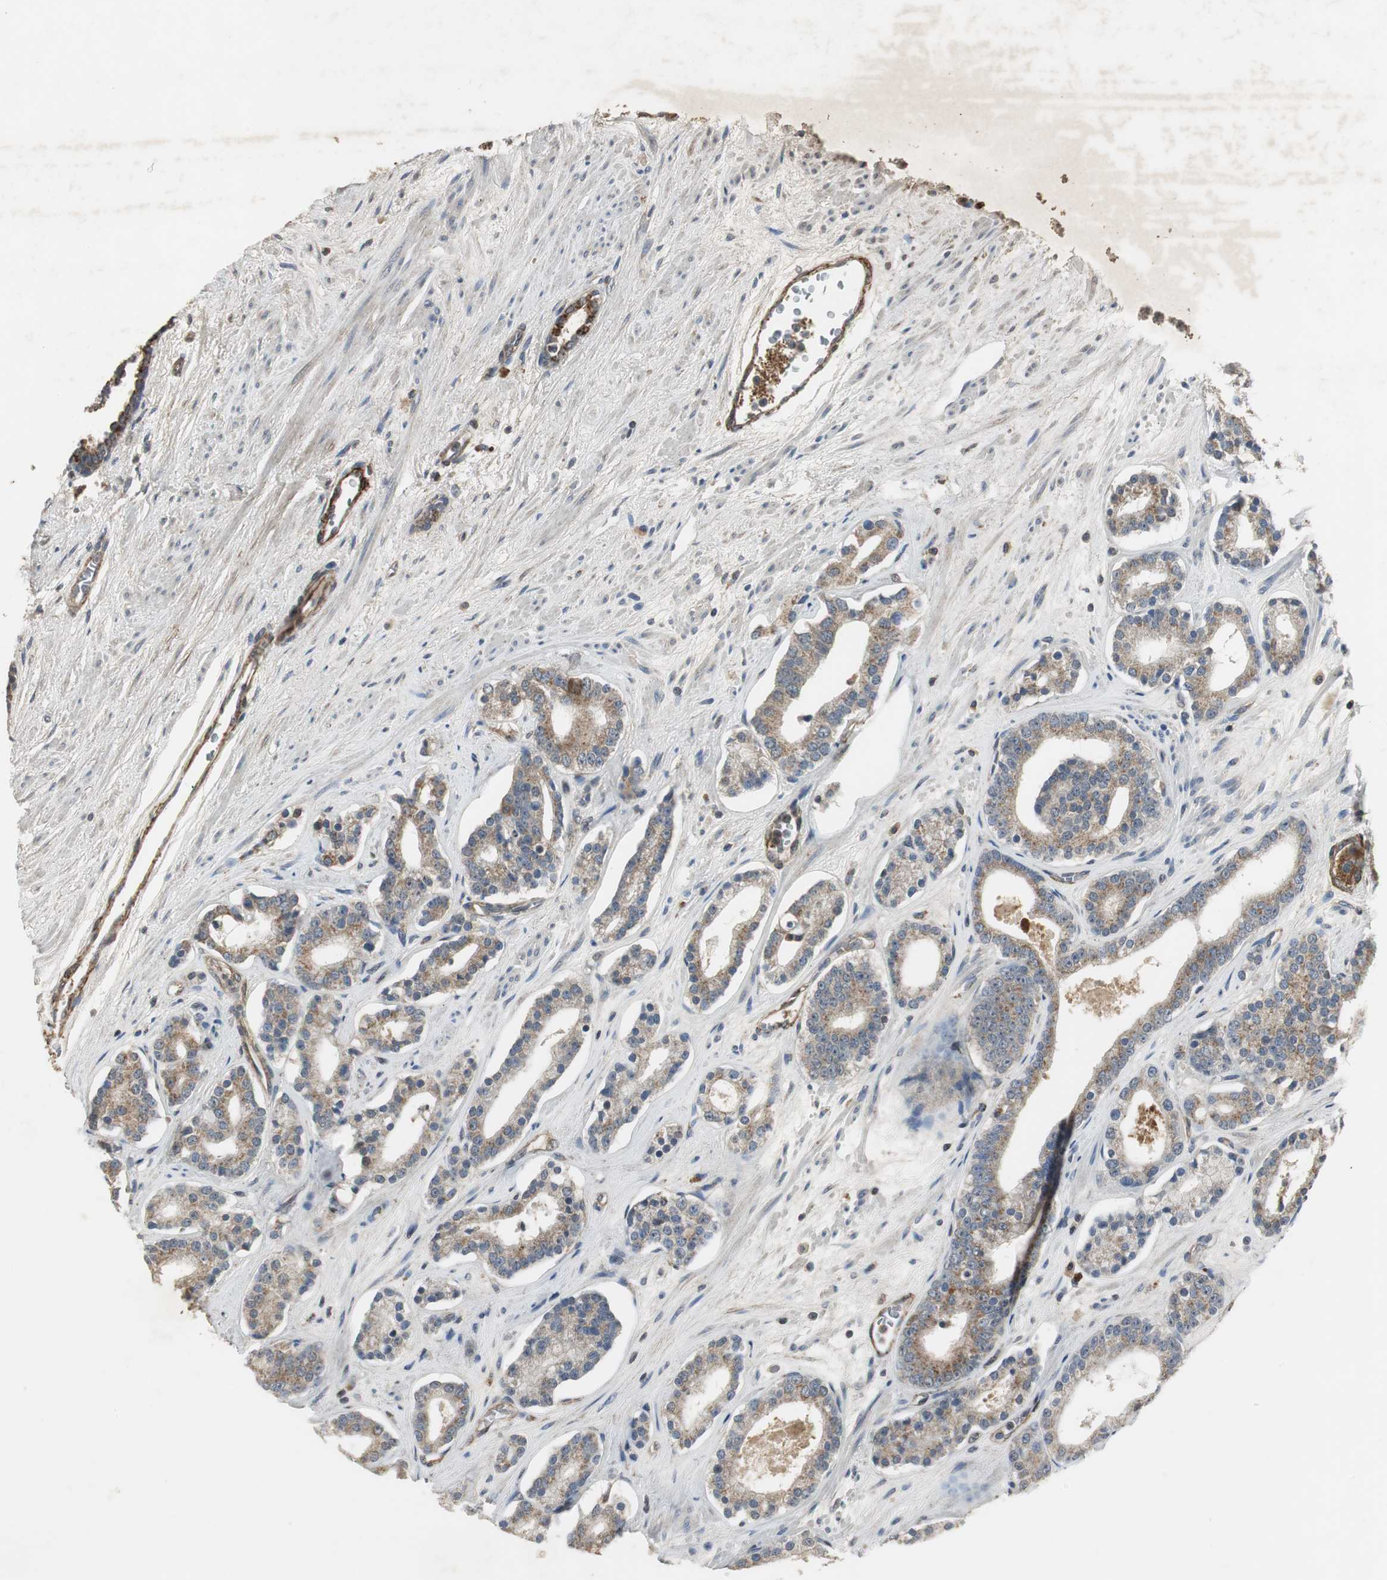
{"staining": {"intensity": "moderate", "quantity": ">75%", "location": "cytoplasmic/membranous"}, "tissue": "prostate cancer", "cell_type": "Tumor cells", "image_type": "cancer", "snomed": [{"axis": "morphology", "description": "Adenocarcinoma, Low grade"}, {"axis": "topography", "description": "Prostate"}], "caption": "Tumor cells exhibit medium levels of moderate cytoplasmic/membranous positivity in about >75% of cells in human prostate cancer.", "gene": "JTB", "patient": {"sex": "male", "age": 63}}